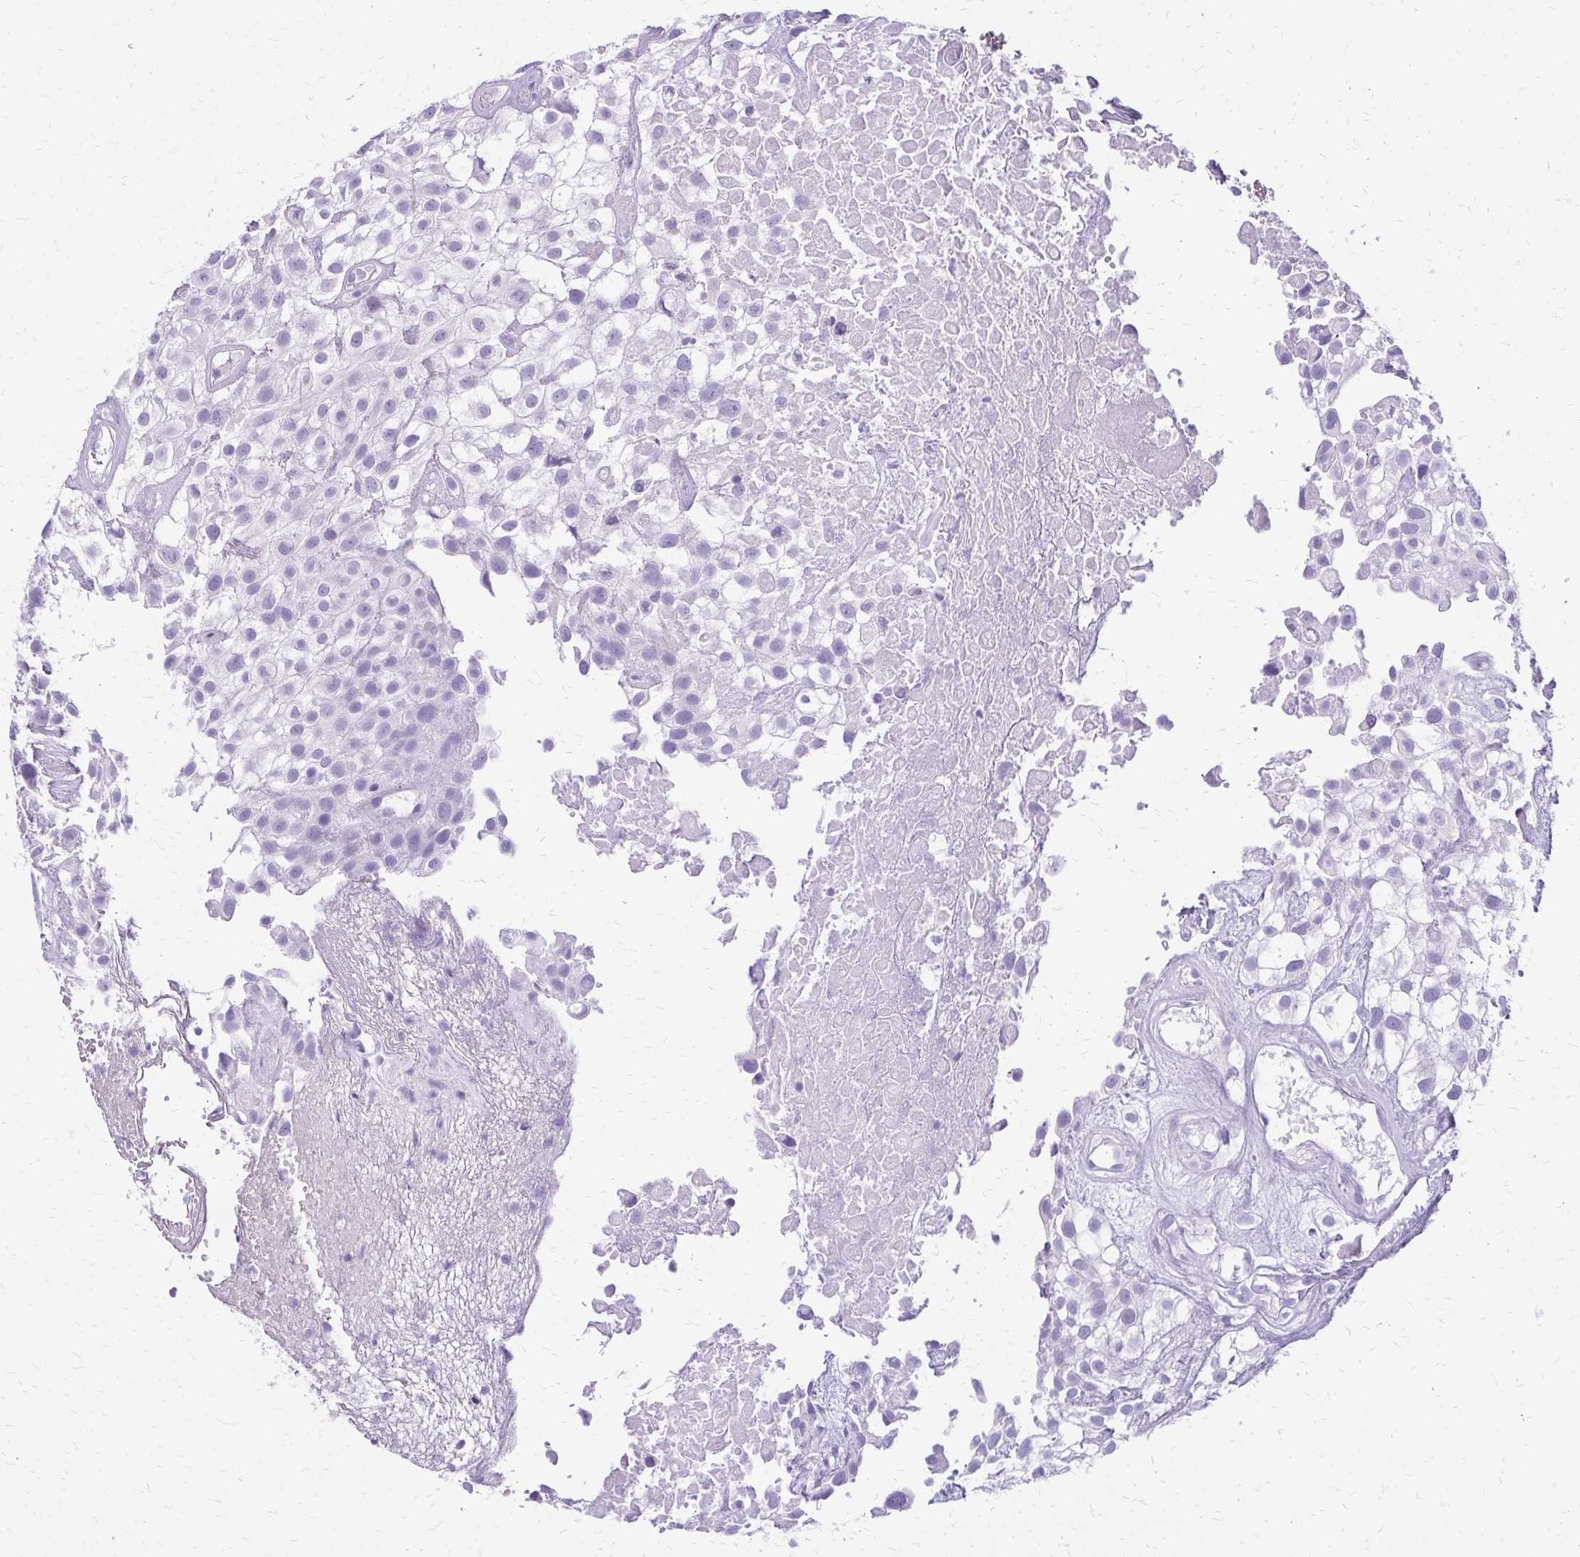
{"staining": {"intensity": "negative", "quantity": "none", "location": "none"}, "tissue": "urothelial cancer", "cell_type": "Tumor cells", "image_type": "cancer", "snomed": [{"axis": "morphology", "description": "Urothelial carcinoma, High grade"}, {"axis": "topography", "description": "Urinary bladder"}], "caption": "High-grade urothelial carcinoma was stained to show a protein in brown. There is no significant expression in tumor cells.", "gene": "SLC32A1", "patient": {"sex": "male", "age": 56}}